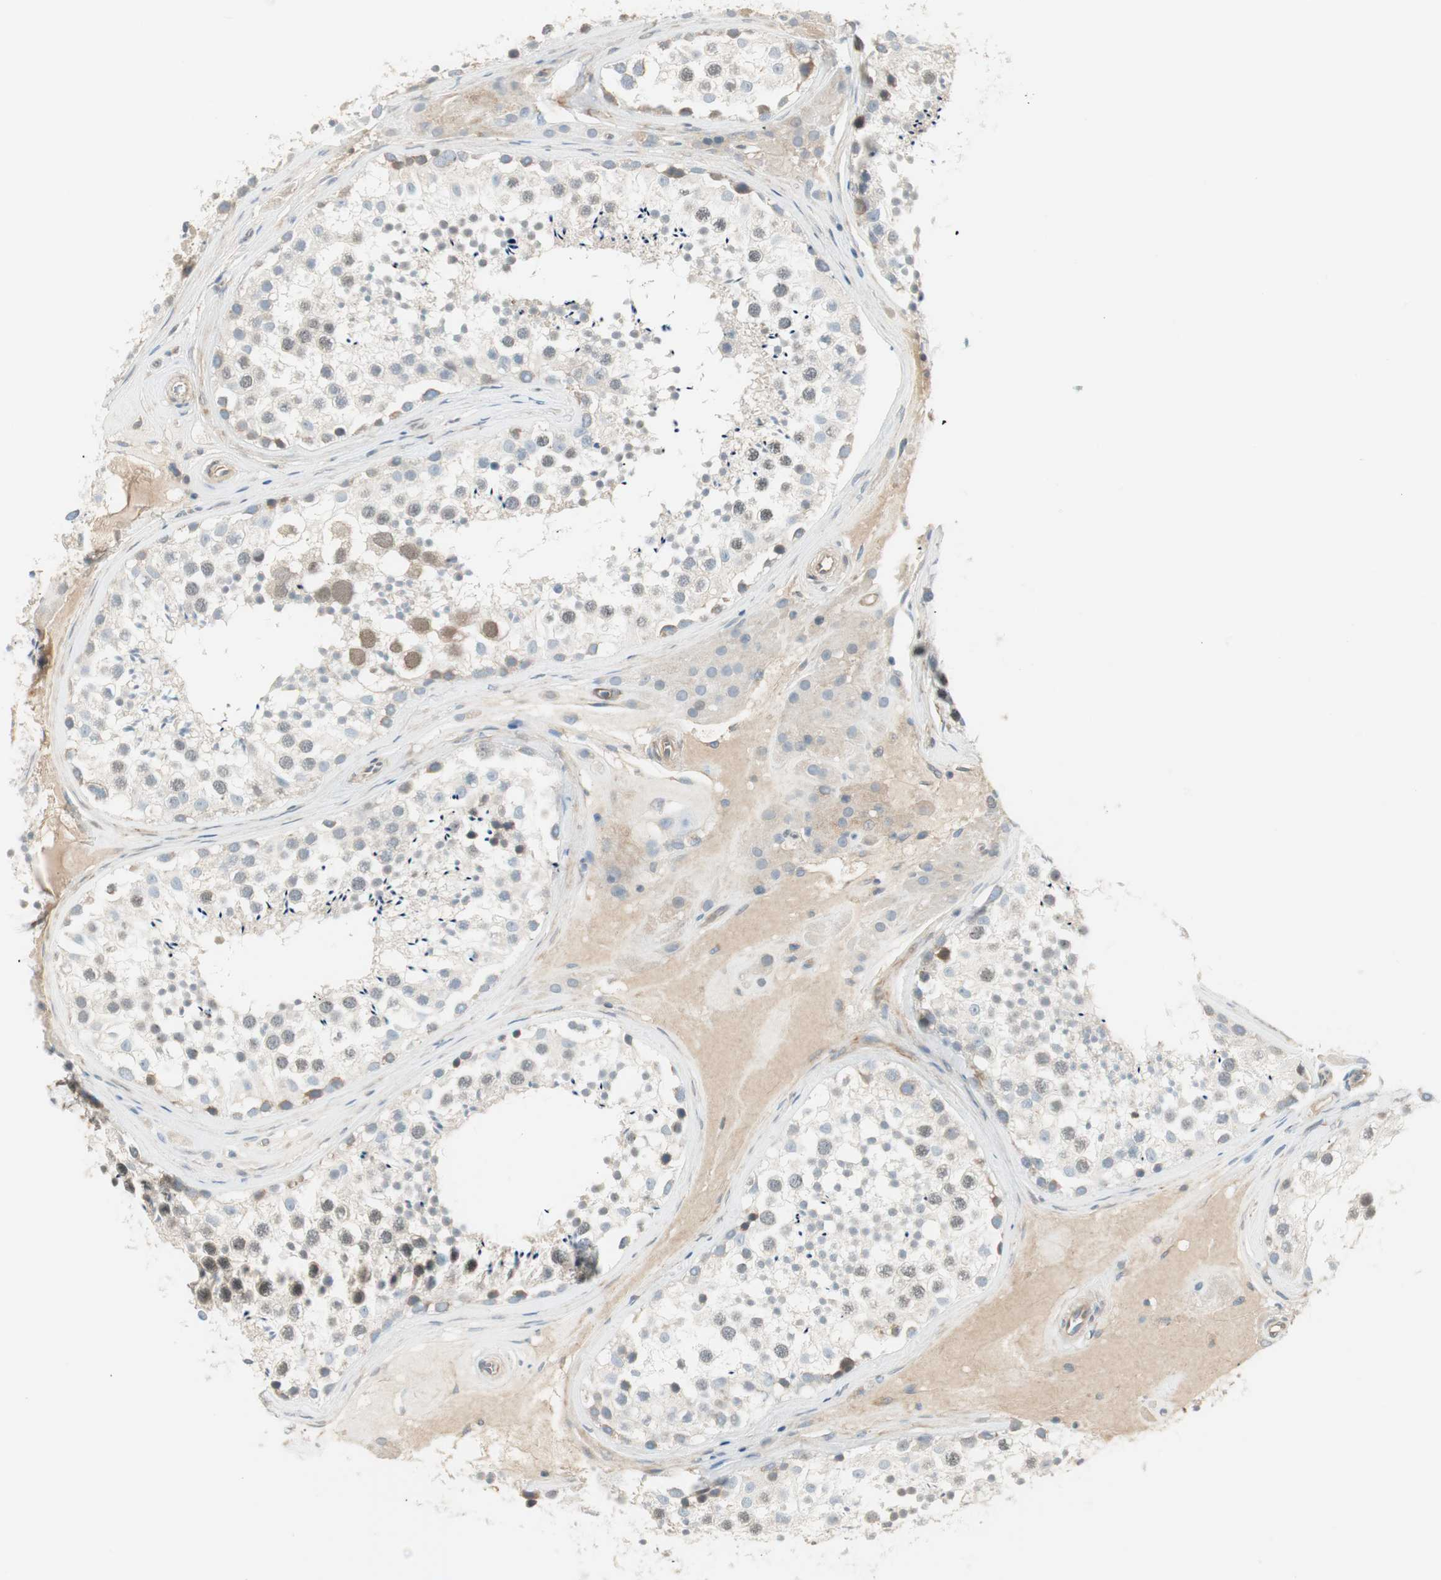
{"staining": {"intensity": "weak", "quantity": "<25%", "location": "cytoplasmic/membranous"}, "tissue": "testis", "cell_type": "Cells in seminiferous ducts", "image_type": "normal", "snomed": [{"axis": "morphology", "description": "Normal tissue, NOS"}, {"axis": "topography", "description": "Testis"}], "caption": "This is an IHC histopathology image of benign testis. There is no positivity in cells in seminiferous ducts.", "gene": "STON1", "patient": {"sex": "male", "age": 46}}